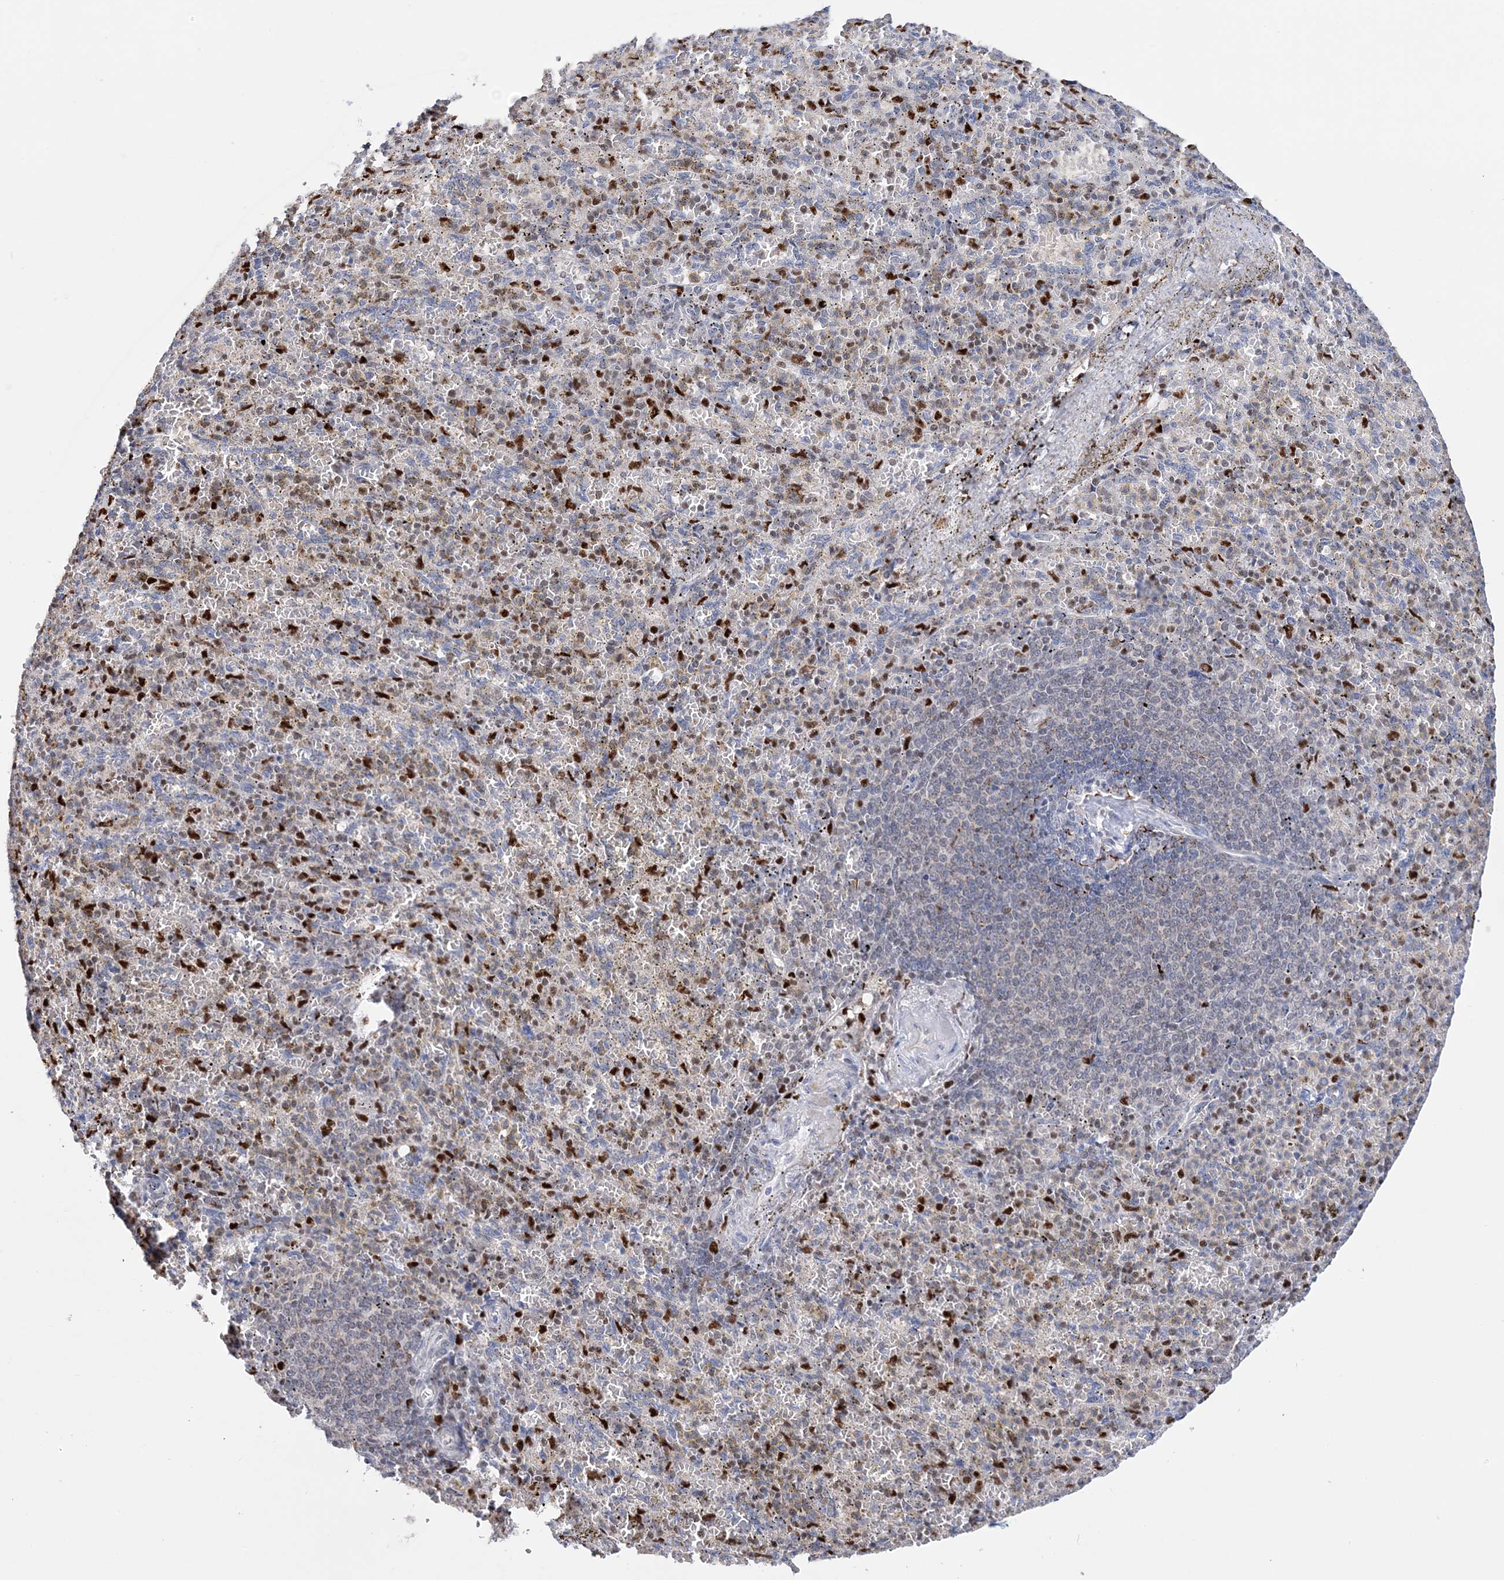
{"staining": {"intensity": "strong", "quantity": "<25%", "location": "nuclear"}, "tissue": "spleen", "cell_type": "Cells in red pulp", "image_type": "normal", "snomed": [{"axis": "morphology", "description": "Normal tissue, NOS"}, {"axis": "topography", "description": "Spleen"}], "caption": "An image of human spleen stained for a protein demonstrates strong nuclear brown staining in cells in red pulp.", "gene": "NIT2", "patient": {"sex": "female", "age": 74}}